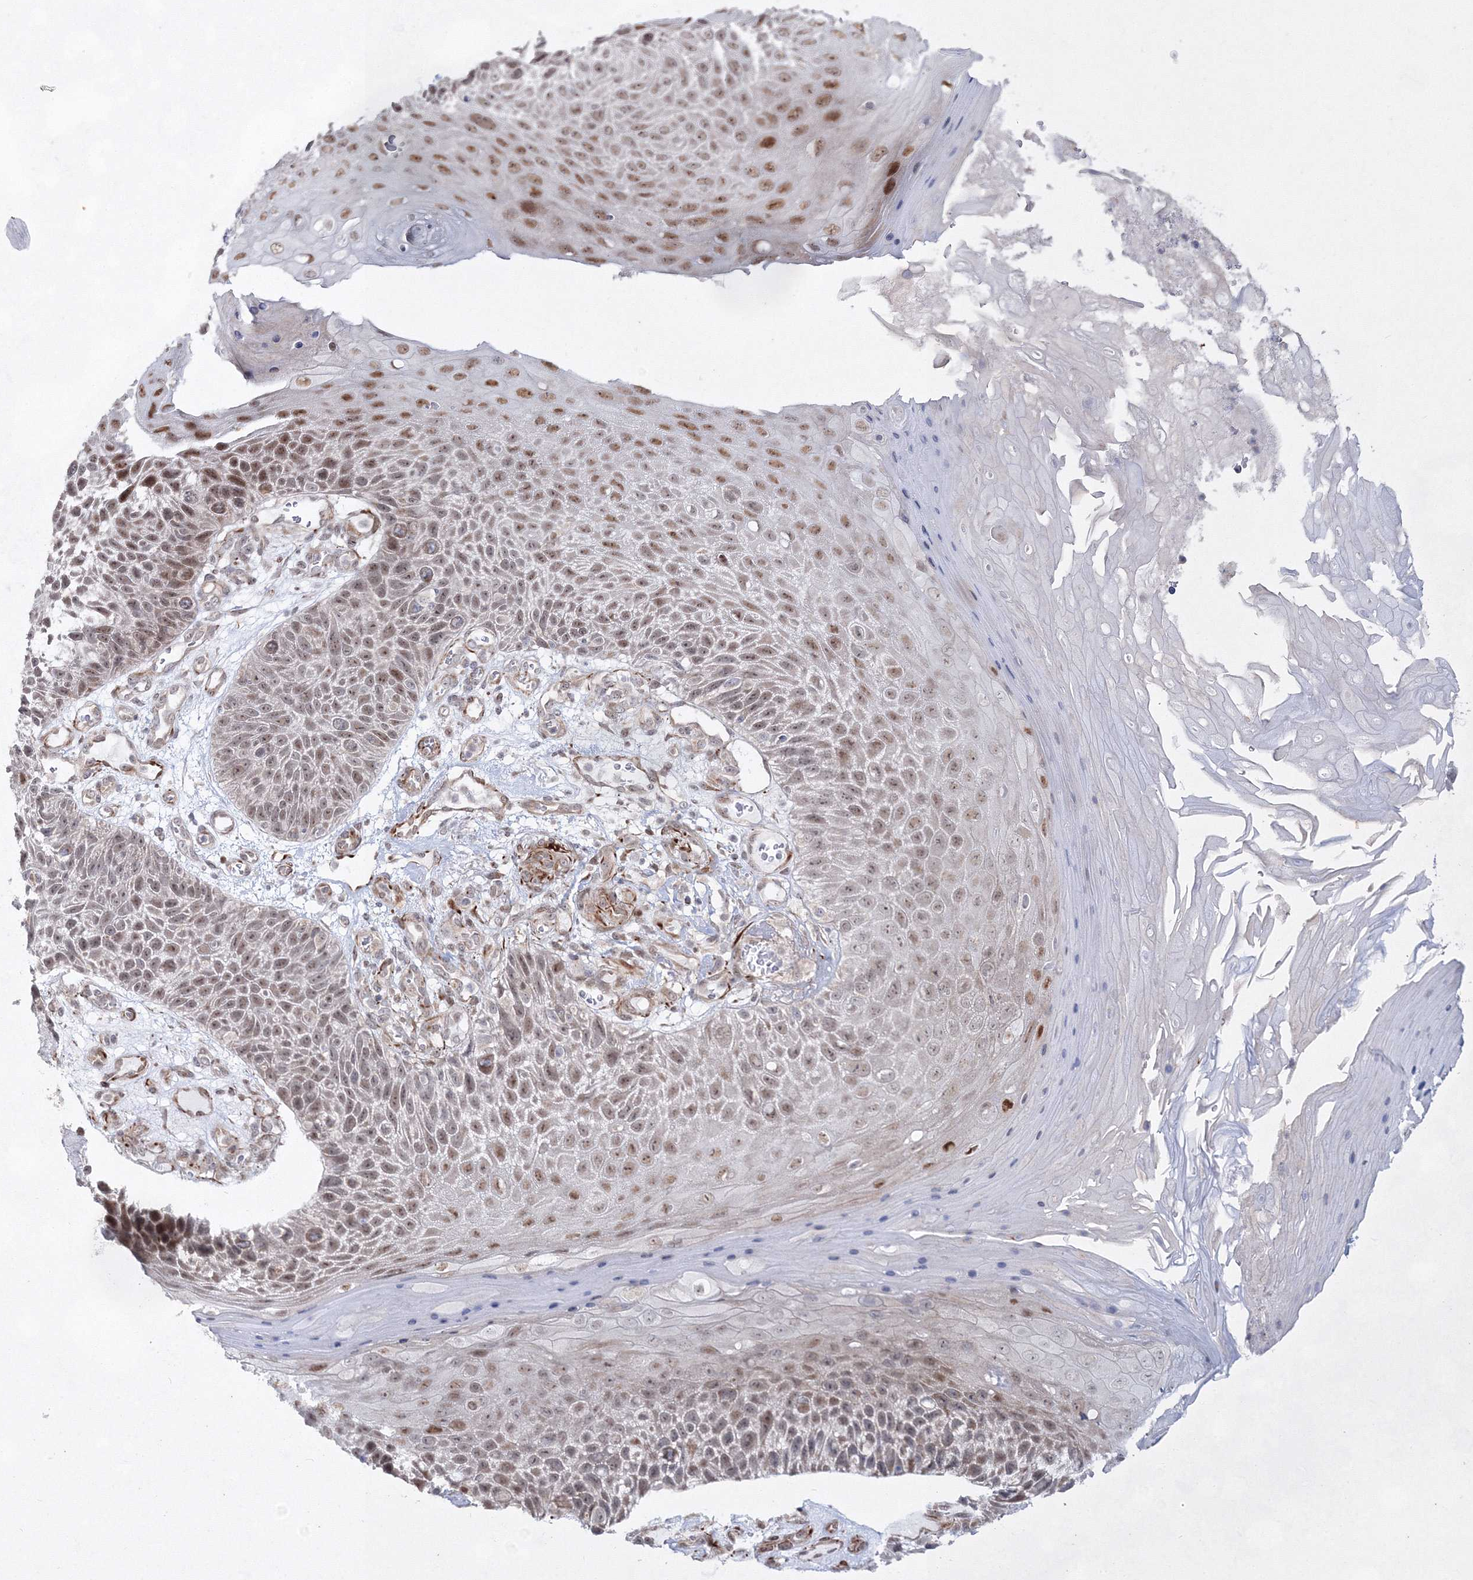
{"staining": {"intensity": "moderate", "quantity": ">75%", "location": "nuclear"}, "tissue": "skin cancer", "cell_type": "Tumor cells", "image_type": "cancer", "snomed": [{"axis": "morphology", "description": "Squamous cell carcinoma, NOS"}, {"axis": "topography", "description": "Skin"}], "caption": "Squamous cell carcinoma (skin) was stained to show a protein in brown. There is medium levels of moderate nuclear expression in about >75% of tumor cells.", "gene": "SNIP1", "patient": {"sex": "female", "age": 88}}